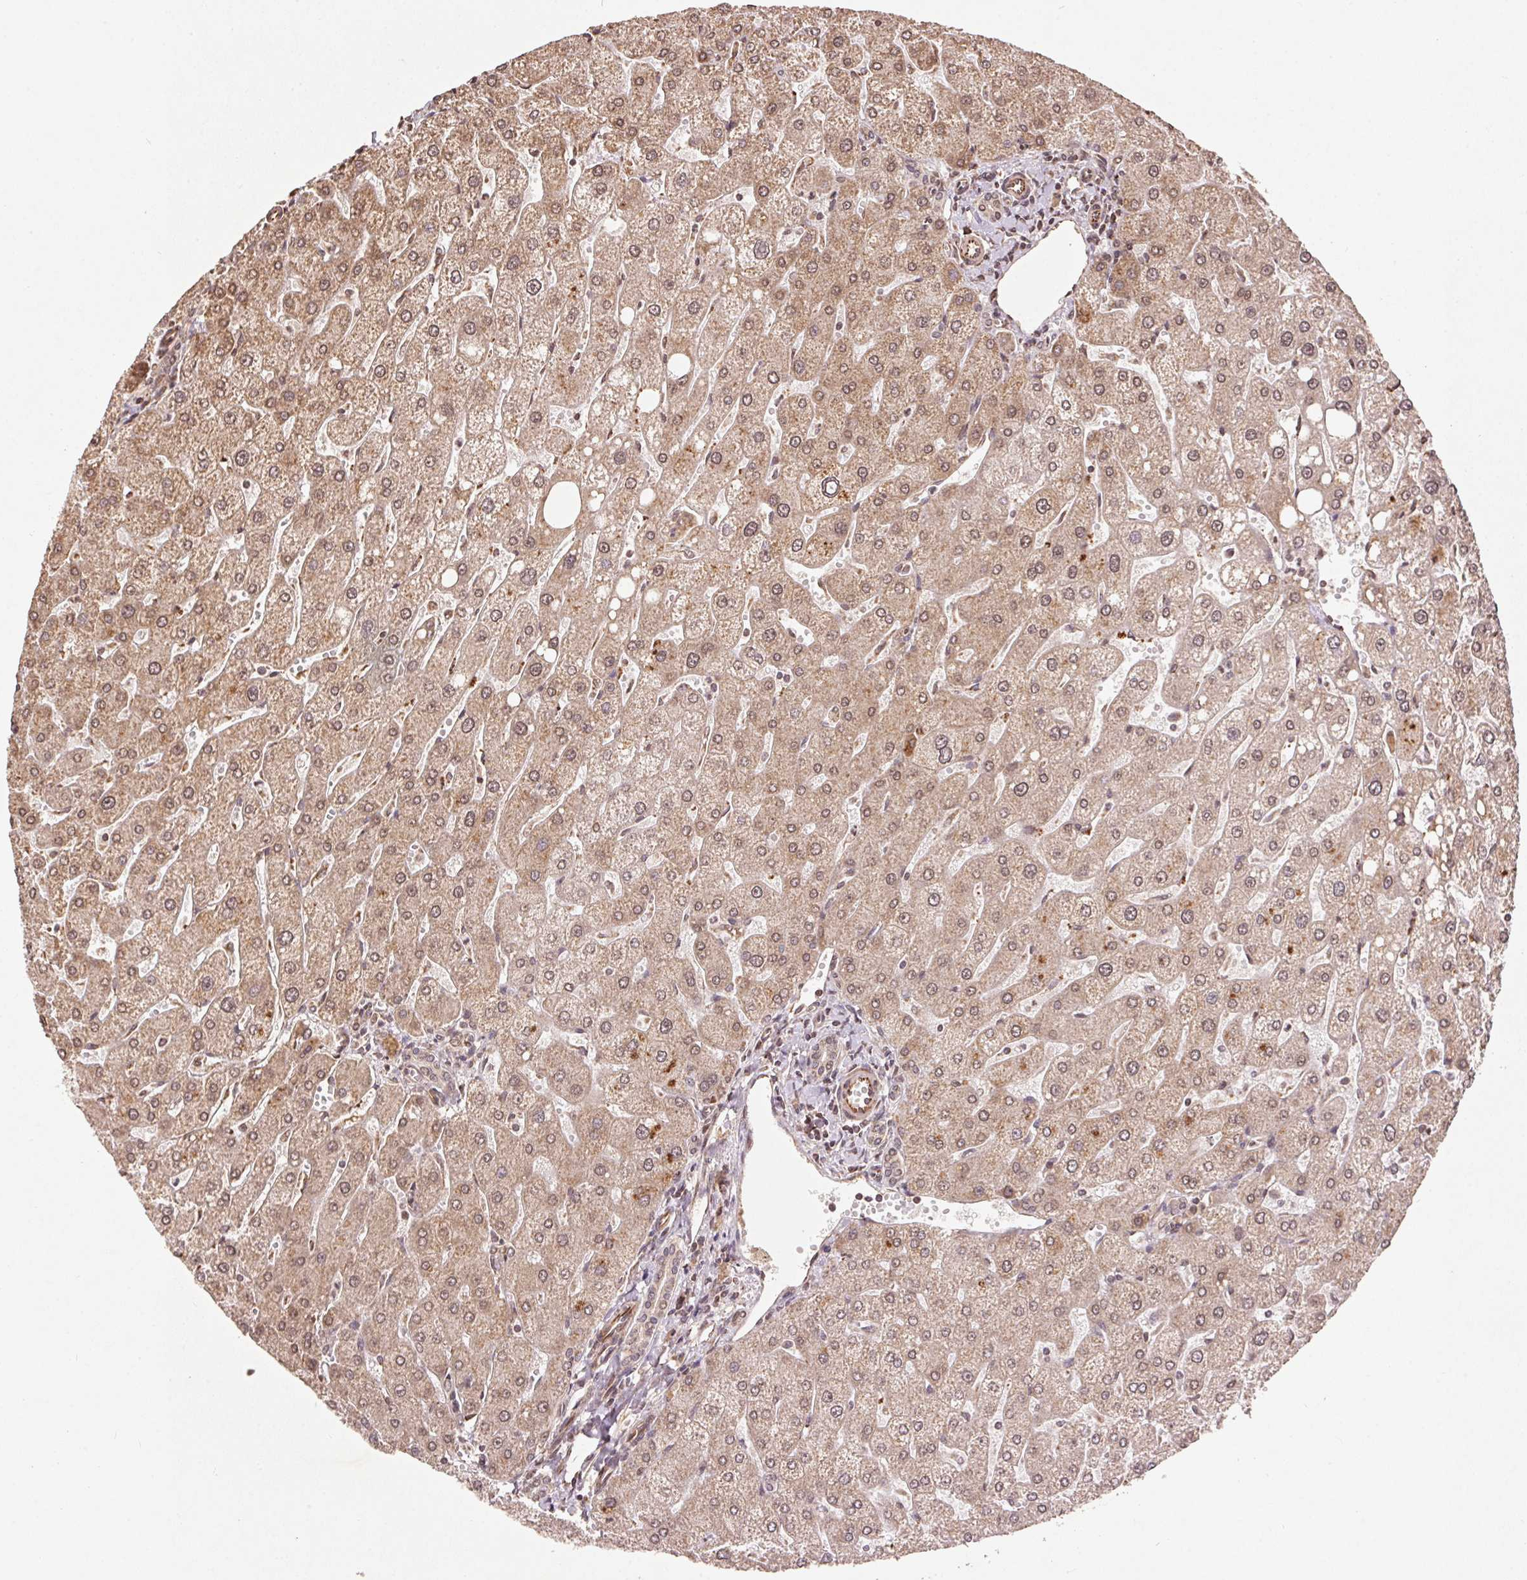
{"staining": {"intensity": "negative", "quantity": "none", "location": "none"}, "tissue": "liver", "cell_type": "Cholangiocytes", "image_type": "normal", "snomed": [{"axis": "morphology", "description": "Normal tissue, NOS"}, {"axis": "topography", "description": "Liver"}], "caption": "High power microscopy photomicrograph of an immunohistochemistry (IHC) micrograph of unremarkable liver, revealing no significant expression in cholangiocytes.", "gene": "SPRED2", "patient": {"sex": "male", "age": 67}}